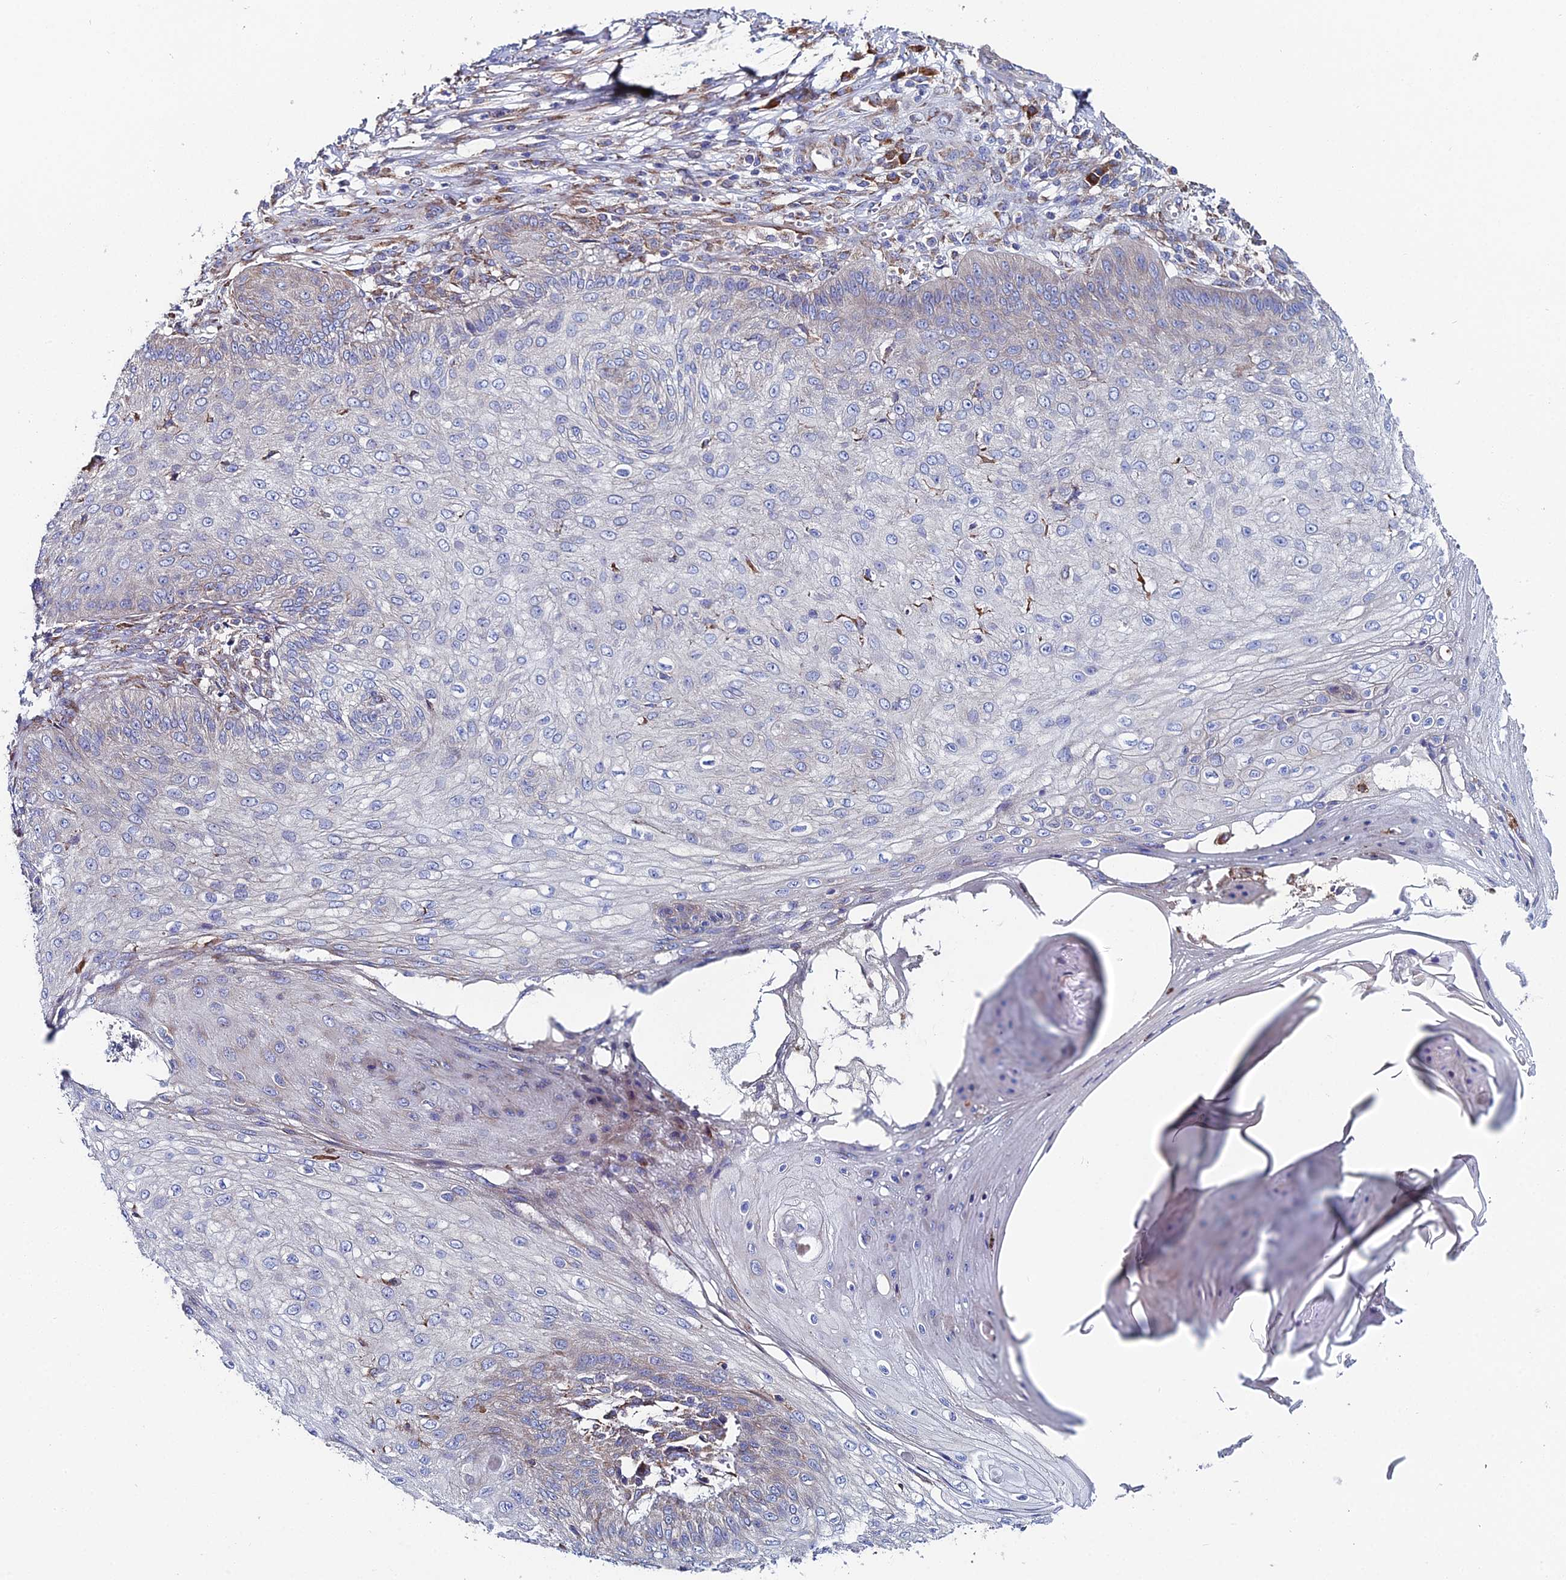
{"staining": {"intensity": "negative", "quantity": "none", "location": "none"}, "tissue": "skin cancer", "cell_type": "Tumor cells", "image_type": "cancer", "snomed": [{"axis": "morphology", "description": "Squamous cell carcinoma, NOS"}, {"axis": "topography", "description": "Skin"}], "caption": "There is no significant positivity in tumor cells of skin squamous cell carcinoma.", "gene": "CLCN3", "patient": {"sex": "male", "age": 70}}